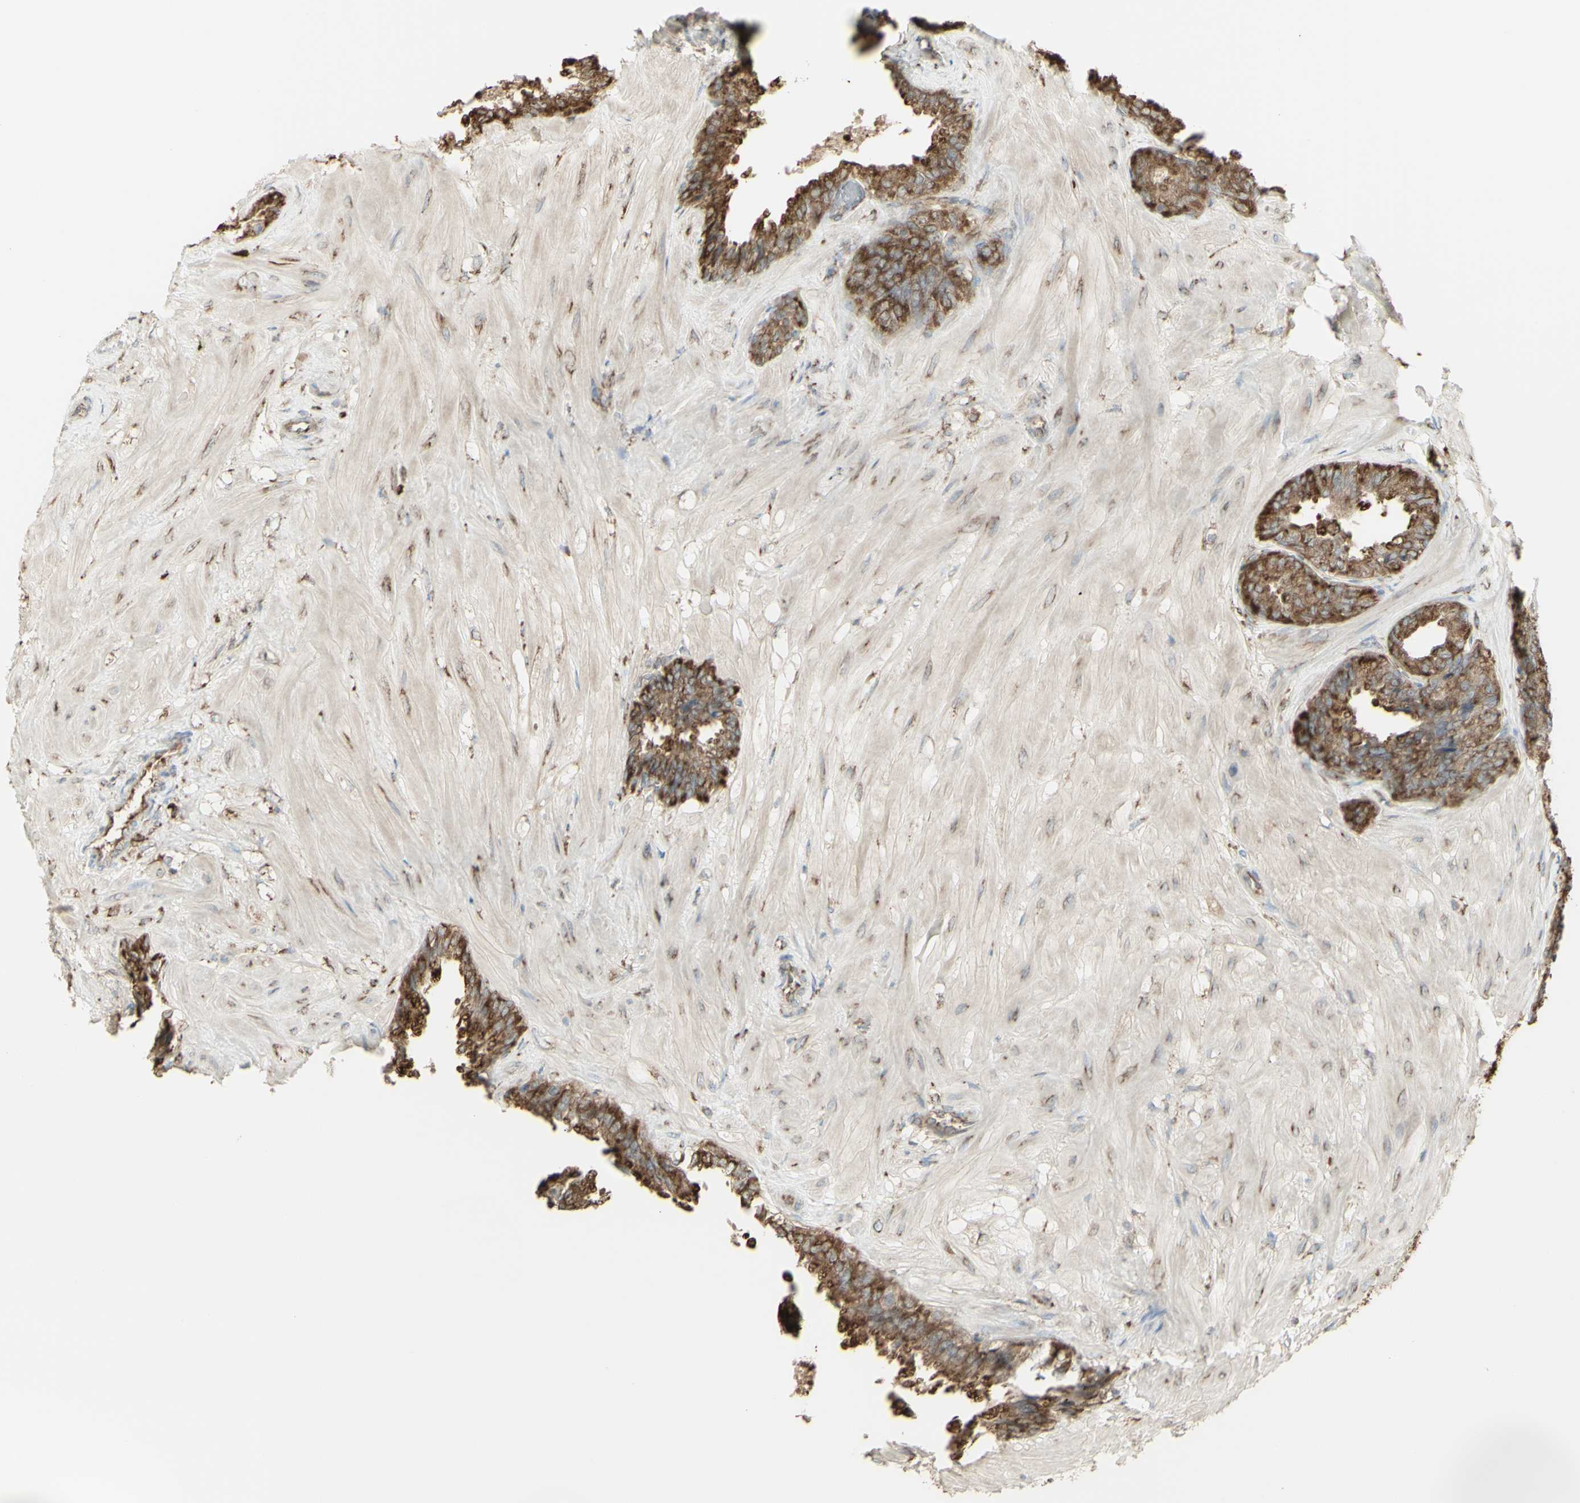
{"staining": {"intensity": "moderate", "quantity": ">75%", "location": "cytoplasmic/membranous"}, "tissue": "seminal vesicle", "cell_type": "Glandular cells", "image_type": "normal", "snomed": [{"axis": "morphology", "description": "Normal tissue, NOS"}, {"axis": "topography", "description": "Seminal veicle"}], "caption": "DAB (3,3'-diaminobenzidine) immunohistochemical staining of normal human seminal vesicle displays moderate cytoplasmic/membranous protein staining in about >75% of glandular cells. (DAB IHC, brown staining for protein, blue staining for nuclei).", "gene": "EEF1B2", "patient": {"sex": "male", "age": 46}}